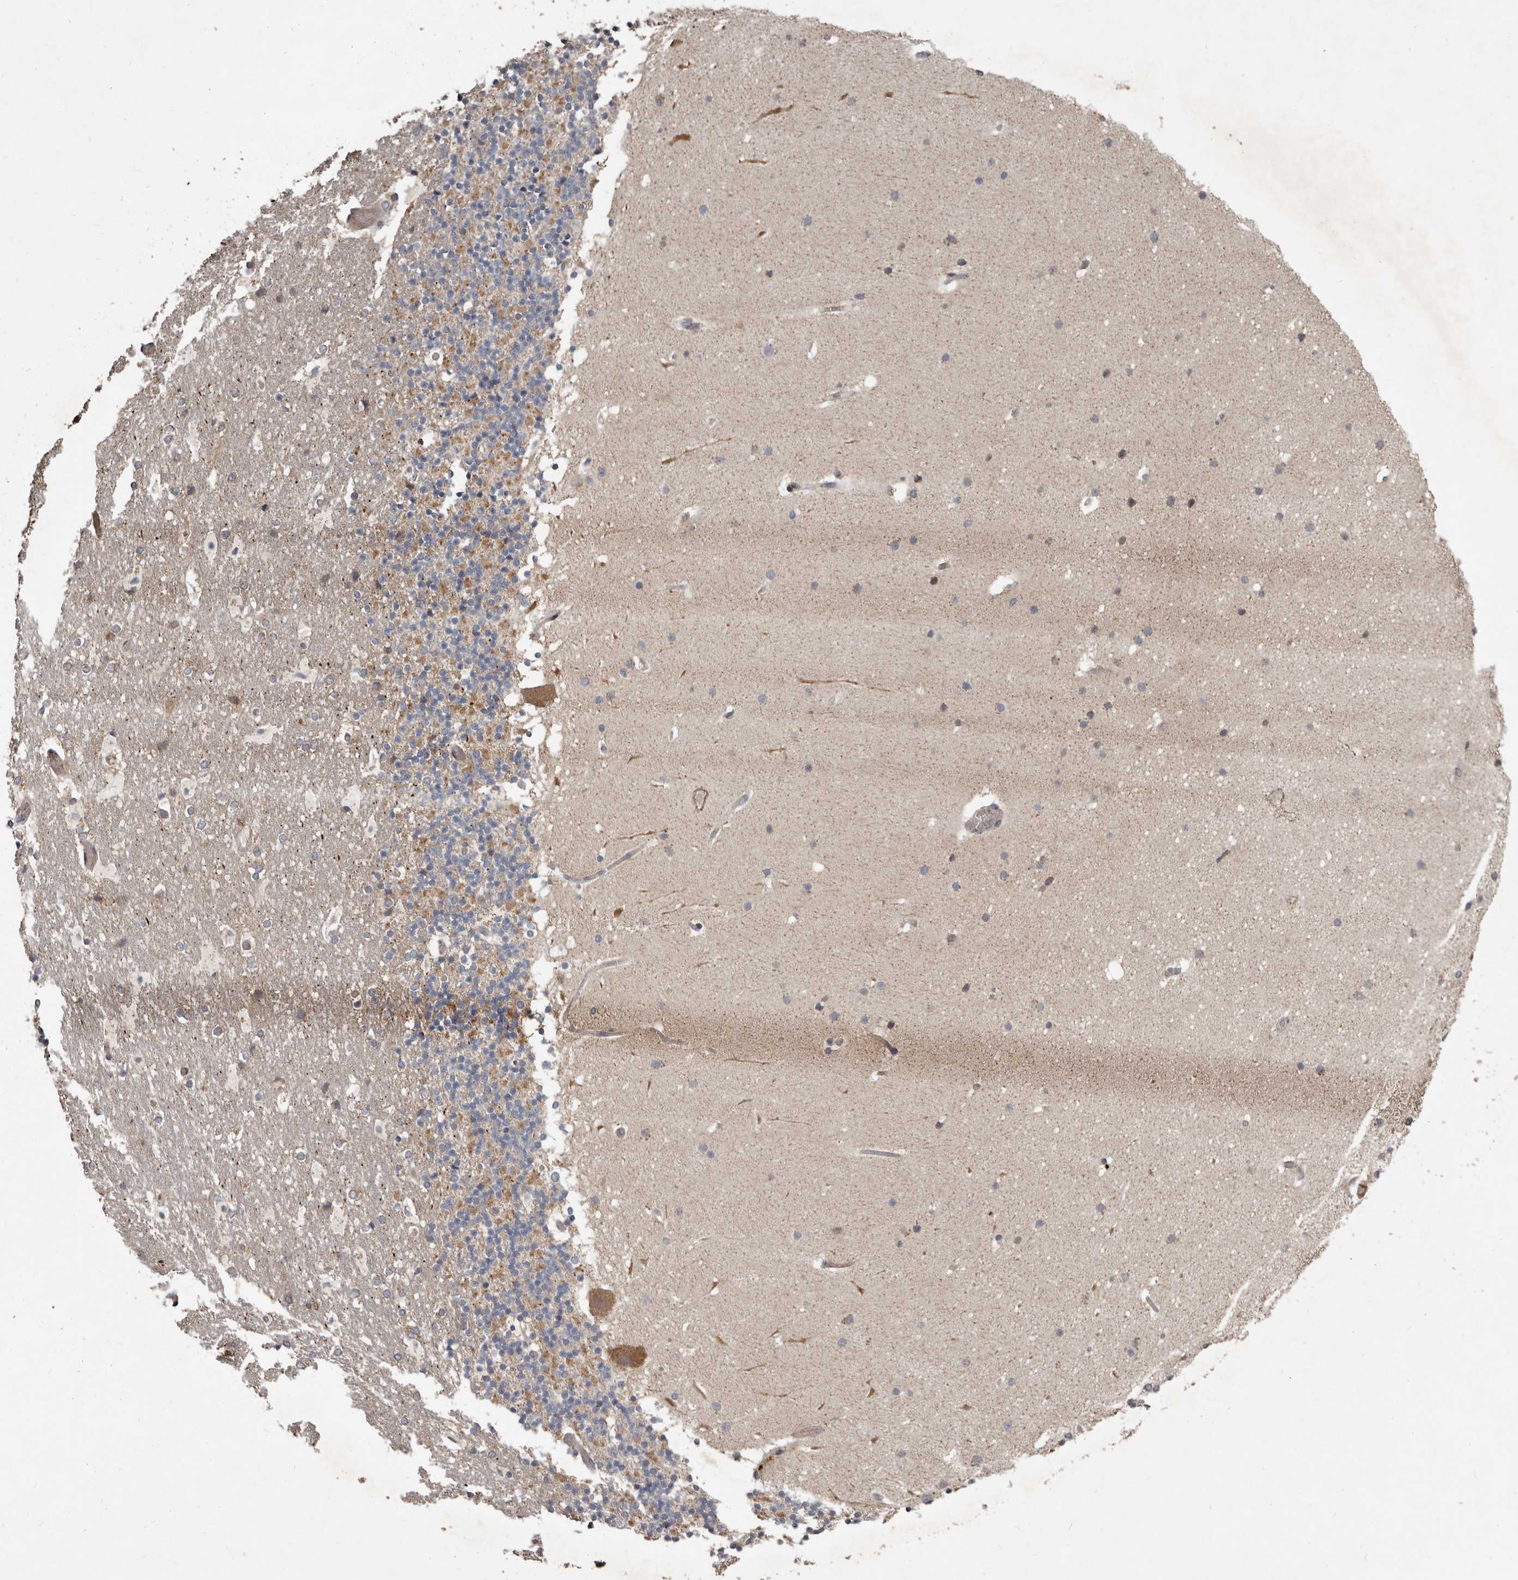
{"staining": {"intensity": "weak", "quantity": "<25%", "location": "cytoplasmic/membranous"}, "tissue": "cerebellum", "cell_type": "Cells in granular layer", "image_type": "normal", "snomed": [{"axis": "morphology", "description": "Normal tissue, NOS"}, {"axis": "topography", "description": "Cerebellum"}], "caption": "Cerebellum was stained to show a protein in brown. There is no significant expression in cells in granular layer.", "gene": "FBXO31", "patient": {"sex": "male", "age": 57}}